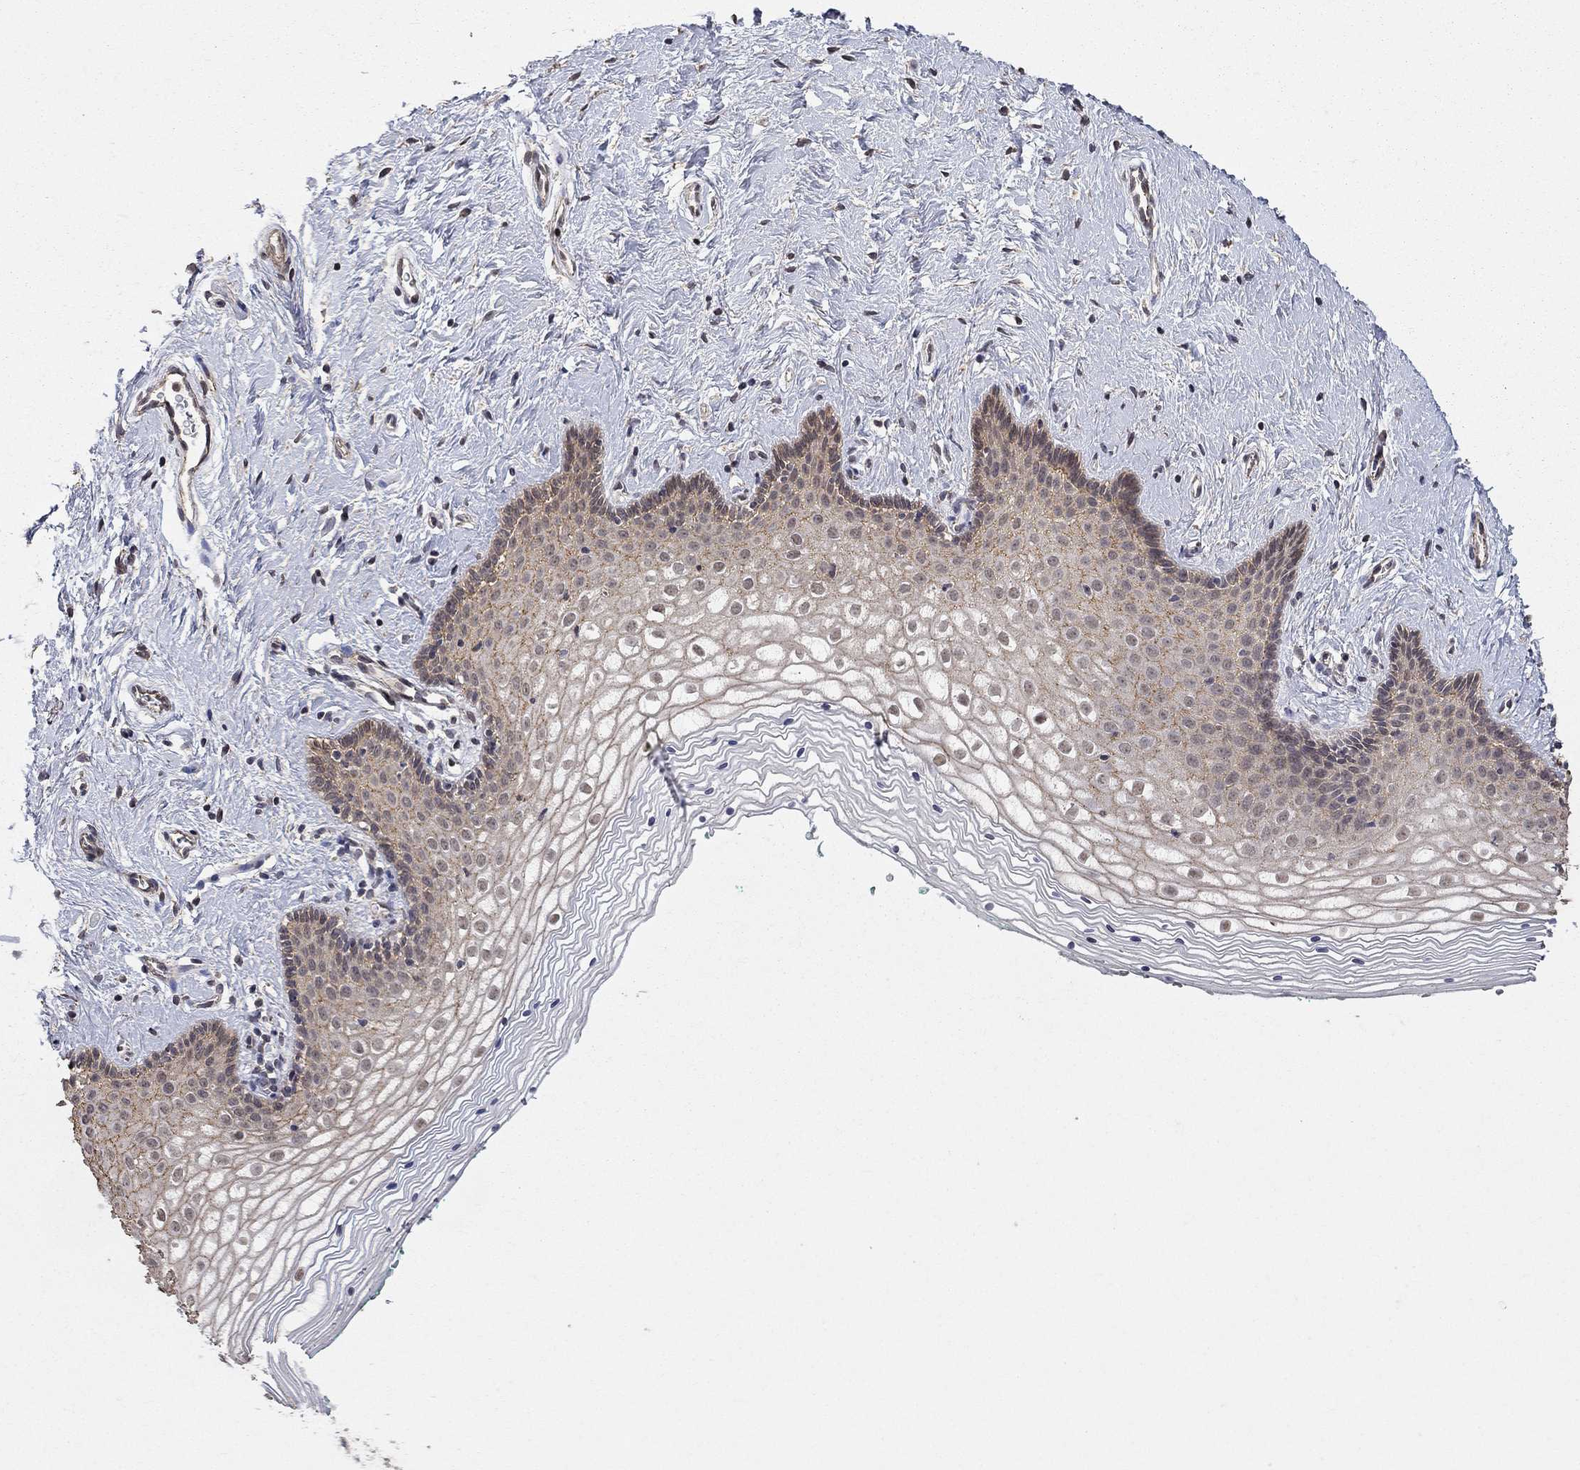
{"staining": {"intensity": "strong", "quantity": "25%-75%", "location": "cytoplasmic/membranous"}, "tissue": "vagina", "cell_type": "Squamous epithelial cells", "image_type": "normal", "snomed": [{"axis": "morphology", "description": "Normal tissue, NOS"}, {"axis": "topography", "description": "Vagina"}], "caption": "Vagina stained with DAB immunohistochemistry reveals high levels of strong cytoplasmic/membranous staining in about 25%-75% of squamous epithelial cells.", "gene": "ANKRA2", "patient": {"sex": "female", "age": 36}}